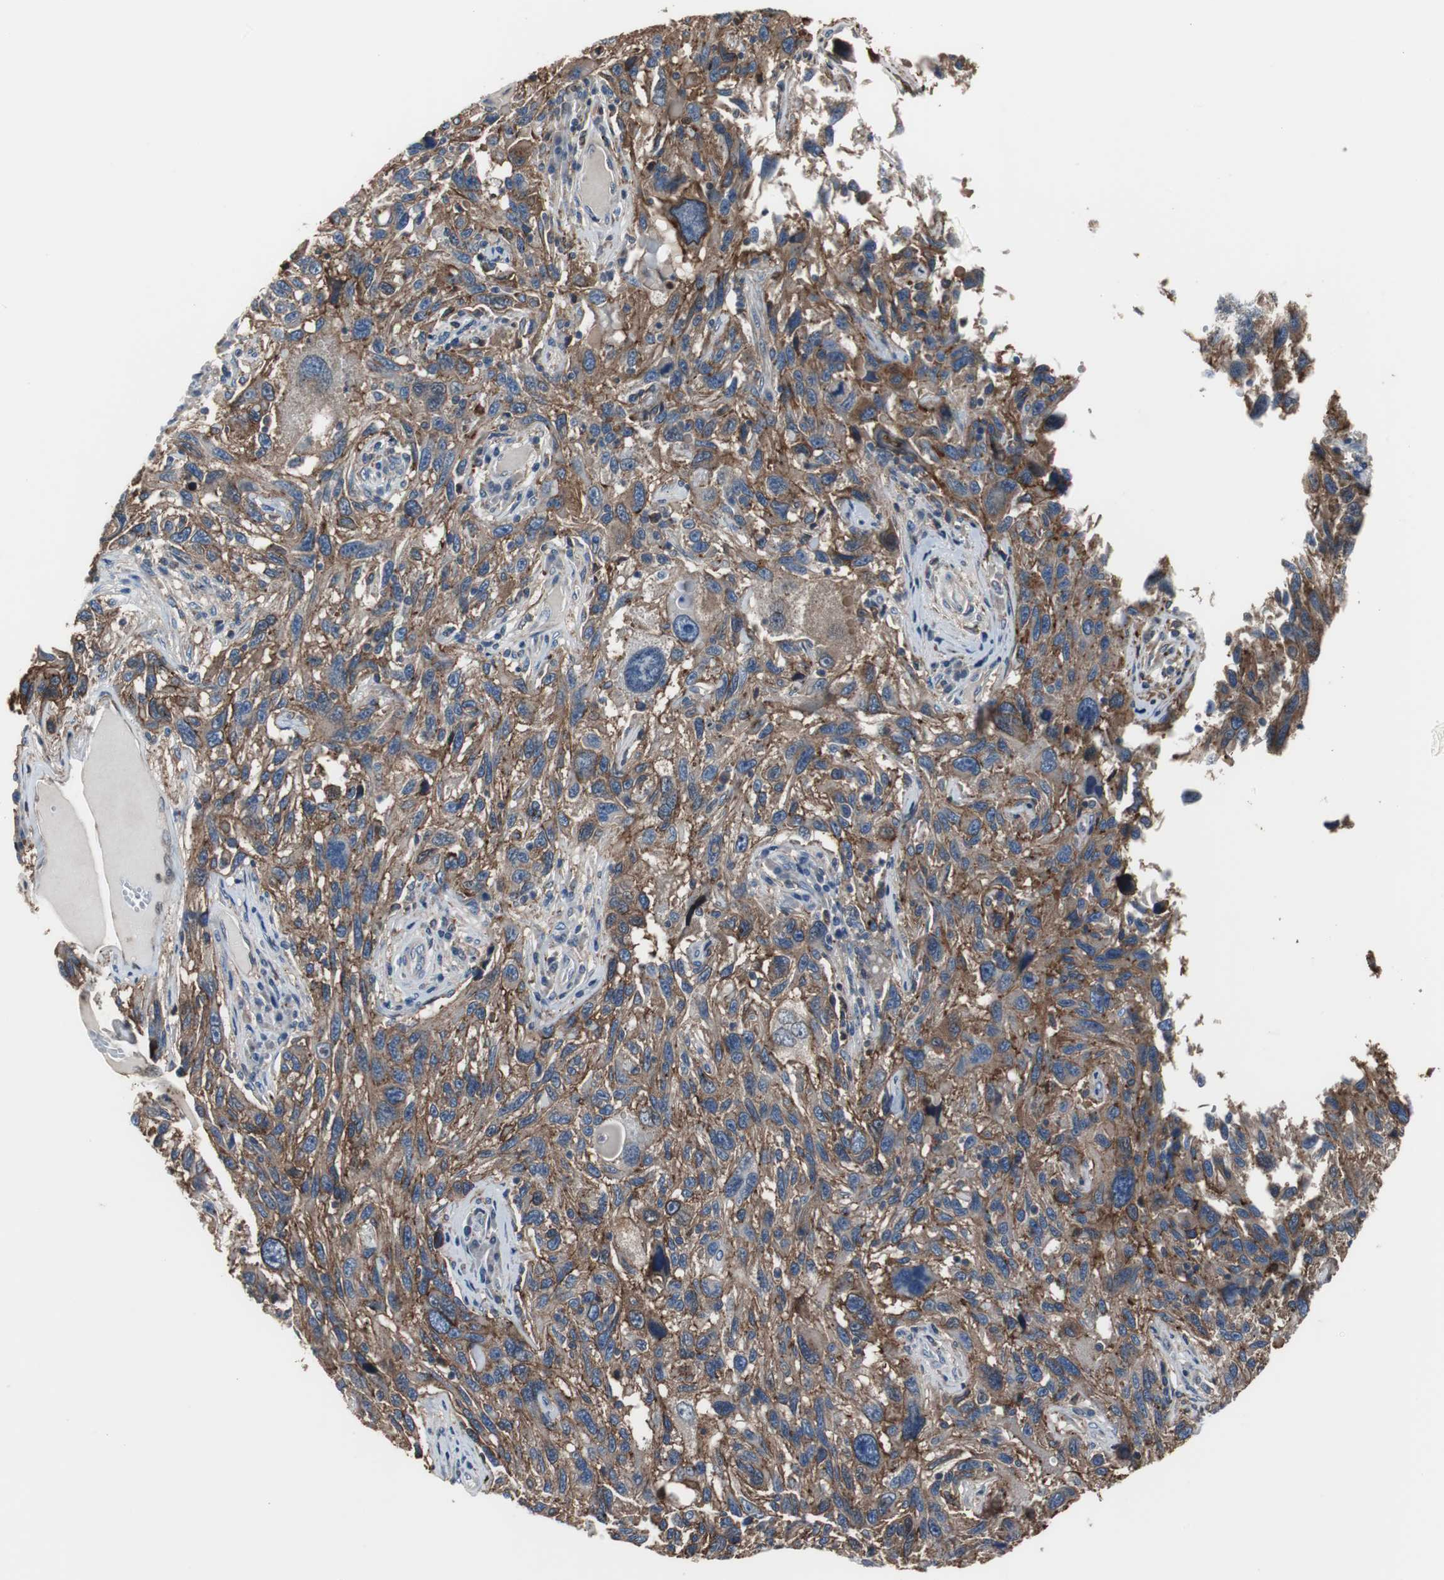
{"staining": {"intensity": "strong", "quantity": ">75%", "location": "cytoplasmic/membranous"}, "tissue": "melanoma", "cell_type": "Tumor cells", "image_type": "cancer", "snomed": [{"axis": "morphology", "description": "Malignant melanoma, NOS"}, {"axis": "topography", "description": "Skin"}], "caption": "Protein staining reveals strong cytoplasmic/membranous positivity in about >75% of tumor cells in melanoma.", "gene": "ANXA4", "patient": {"sex": "male", "age": 53}}